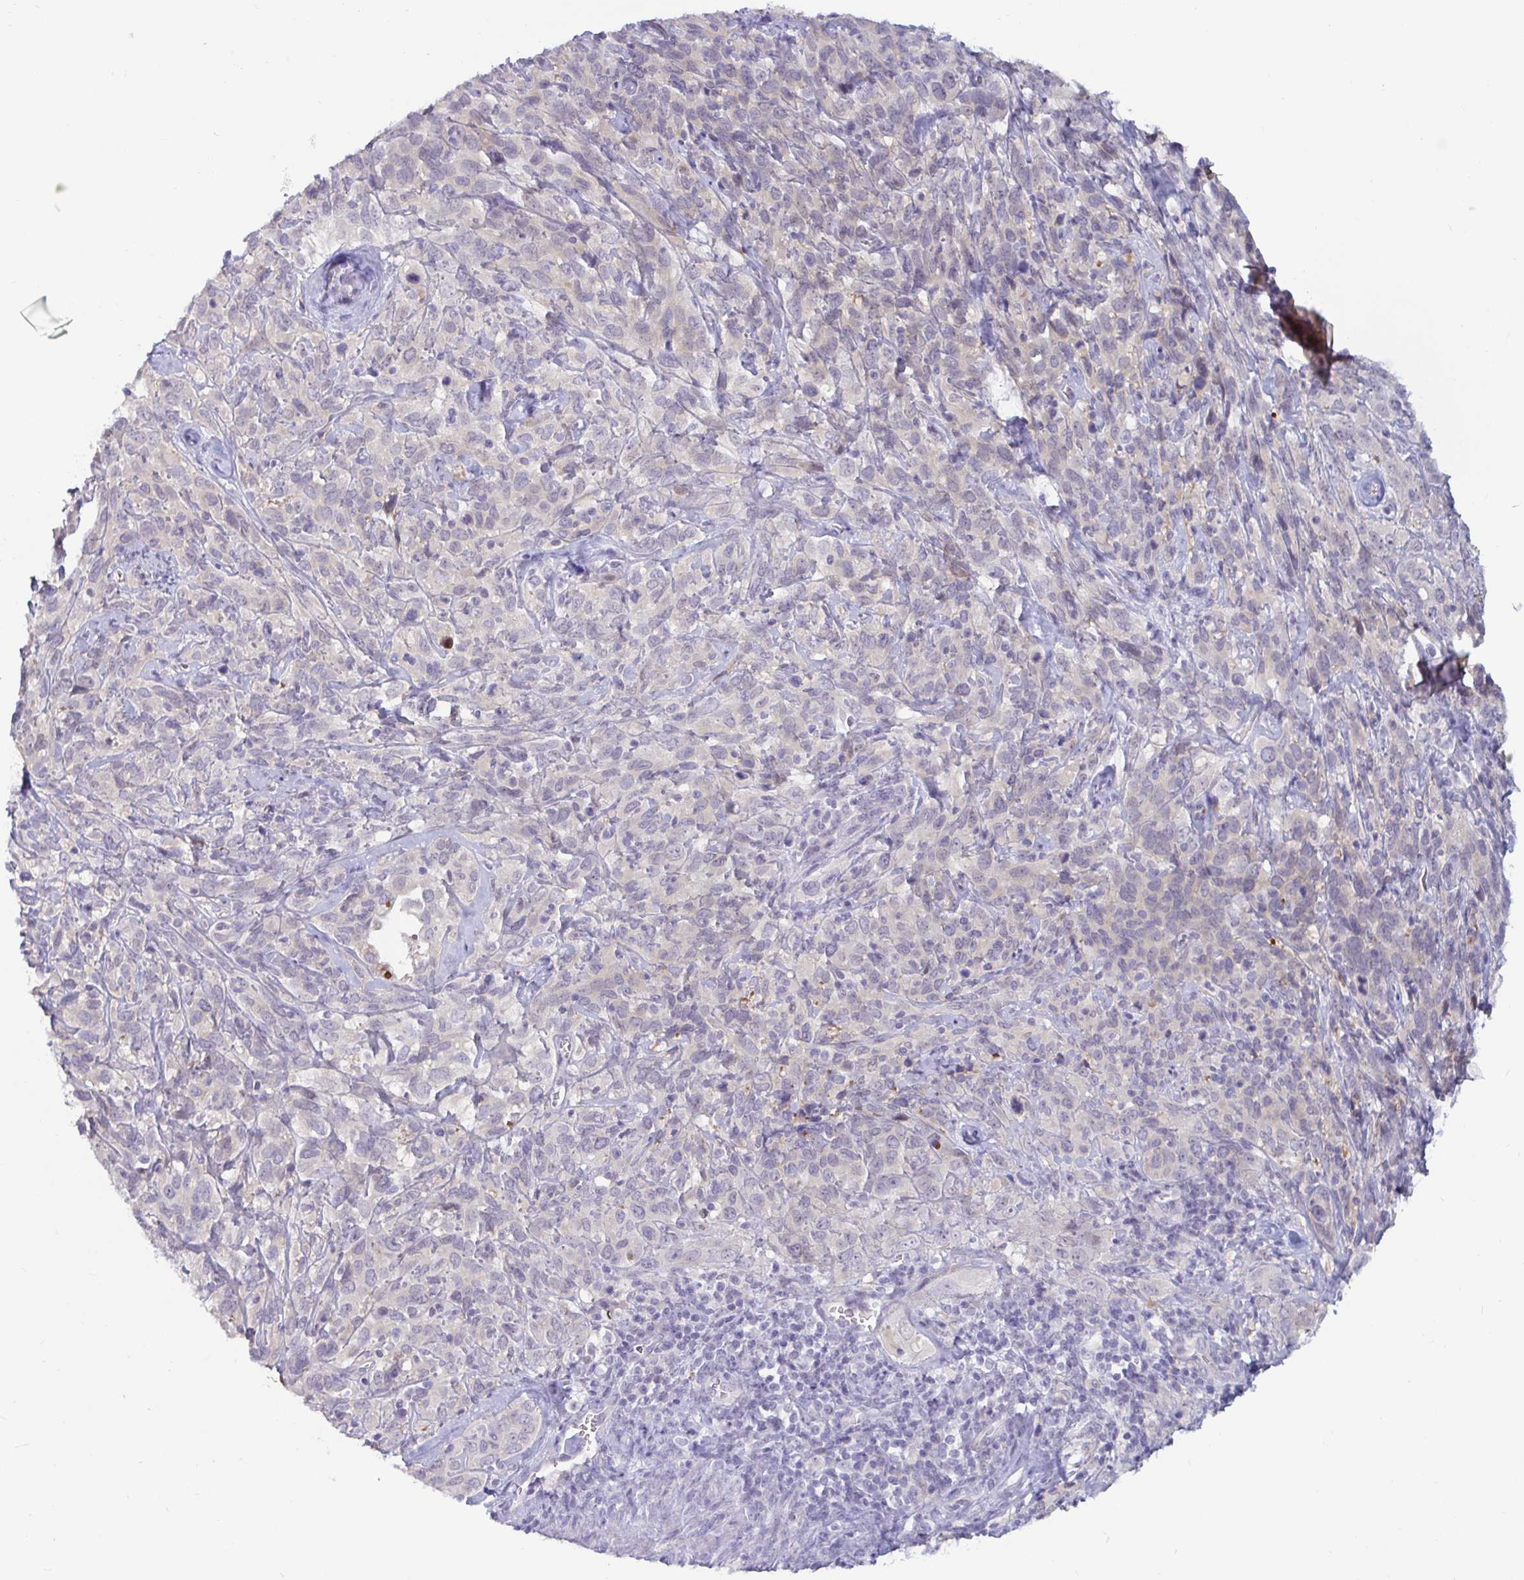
{"staining": {"intensity": "negative", "quantity": "none", "location": "none"}, "tissue": "cervical cancer", "cell_type": "Tumor cells", "image_type": "cancer", "snomed": [{"axis": "morphology", "description": "Normal tissue, NOS"}, {"axis": "morphology", "description": "Squamous cell carcinoma, NOS"}, {"axis": "topography", "description": "Cervix"}], "caption": "Tumor cells are negative for protein expression in human cervical cancer.", "gene": "GSTM1", "patient": {"sex": "female", "age": 51}}